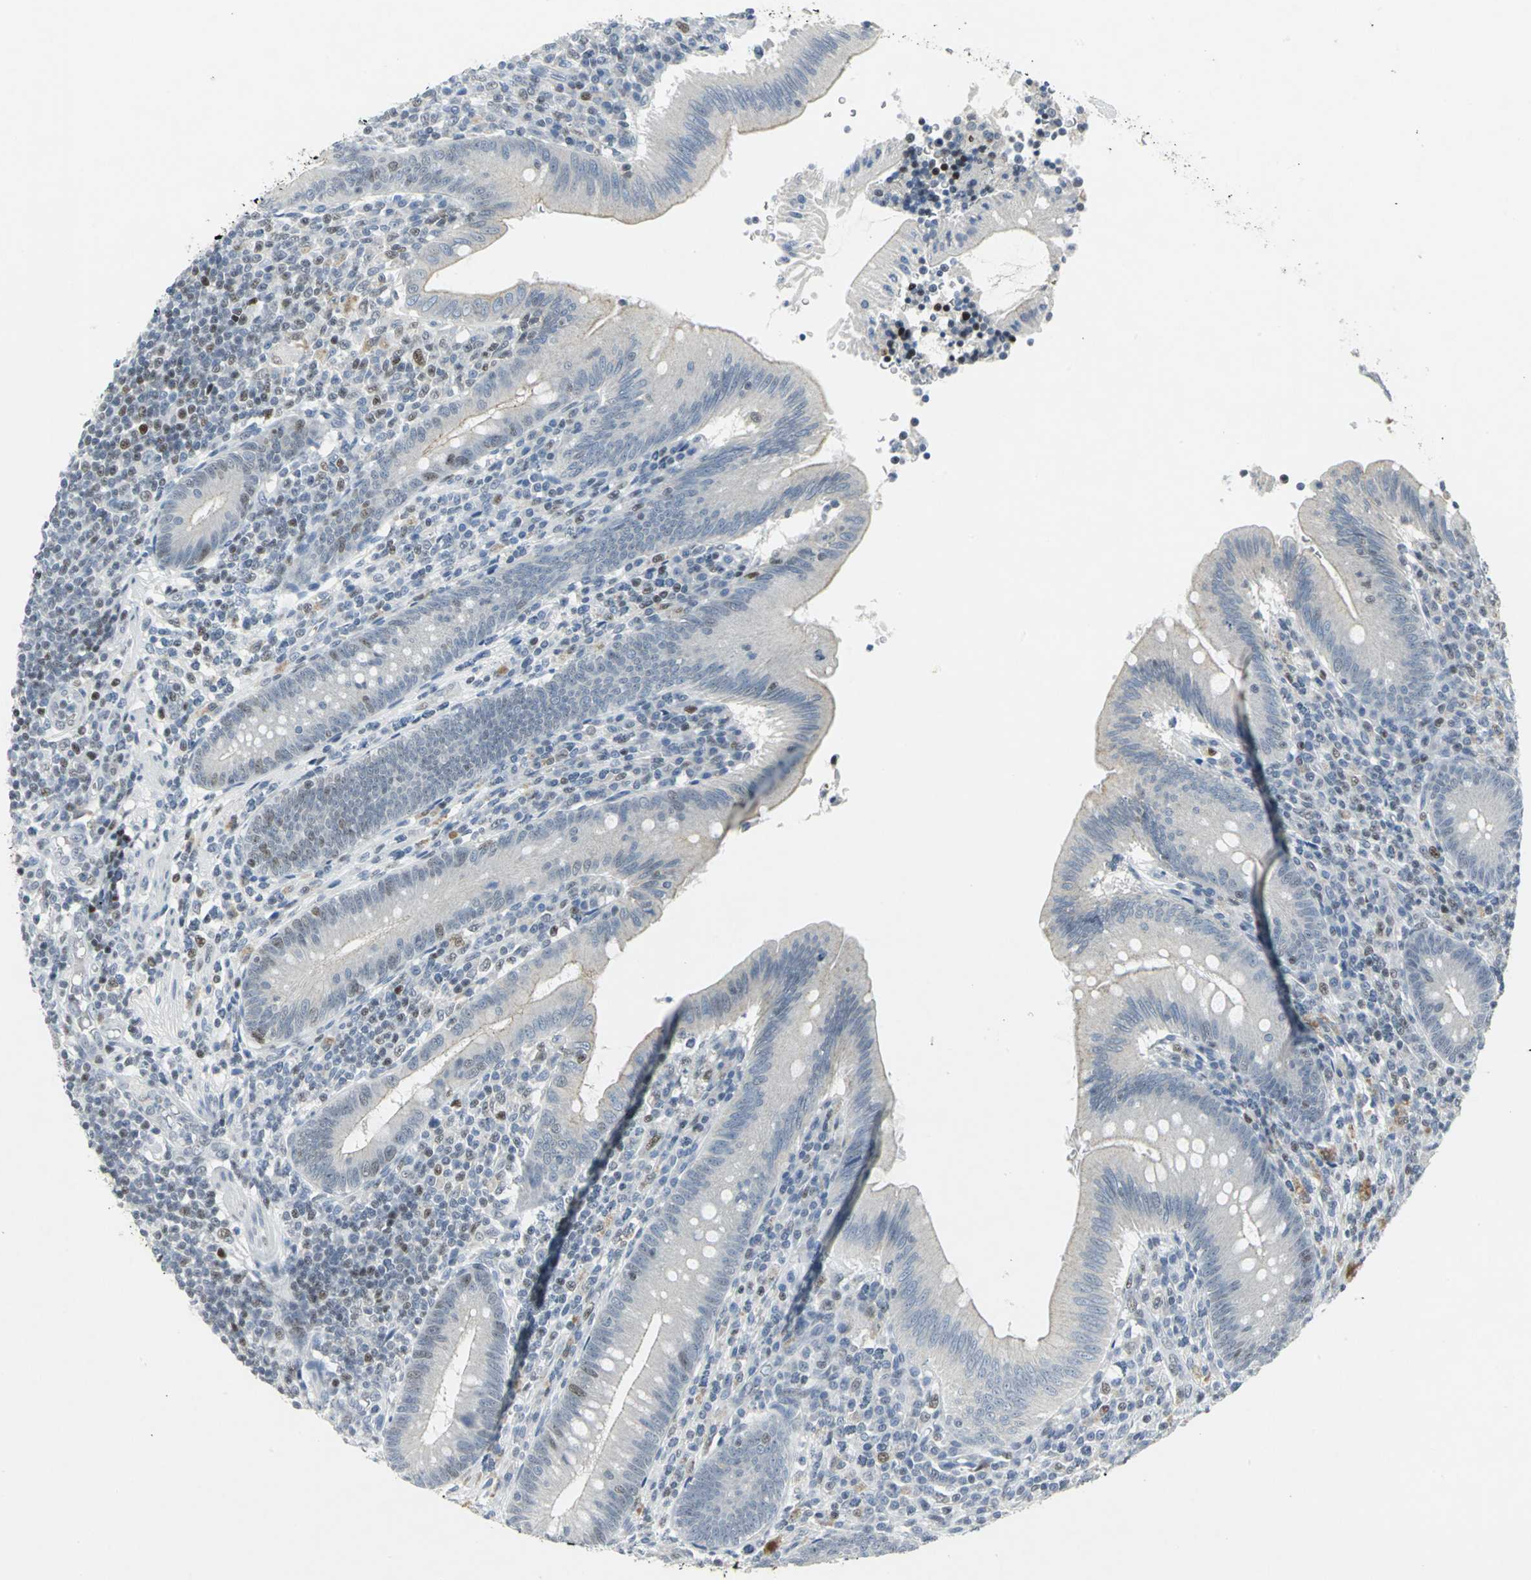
{"staining": {"intensity": "weak", "quantity": "25%-75%", "location": "nuclear"}, "tissue": "appendix", "cell_type": "Glandular cells", "image_type": "normal", "snomed": [{"axis": "morphology", "description": "Normal tissue, NOS"}, {"axis": "morphology", "description": "Inflammation, NOS"}, {"axis": "topography", "description": "Appendix"}], "caption": "This is an image of IHC staining of benign appendix, which shows weak positivity in the nuclear of glandular cells.", "gene": "RPA1", "patient": {"sex": "male", "age": 46}}